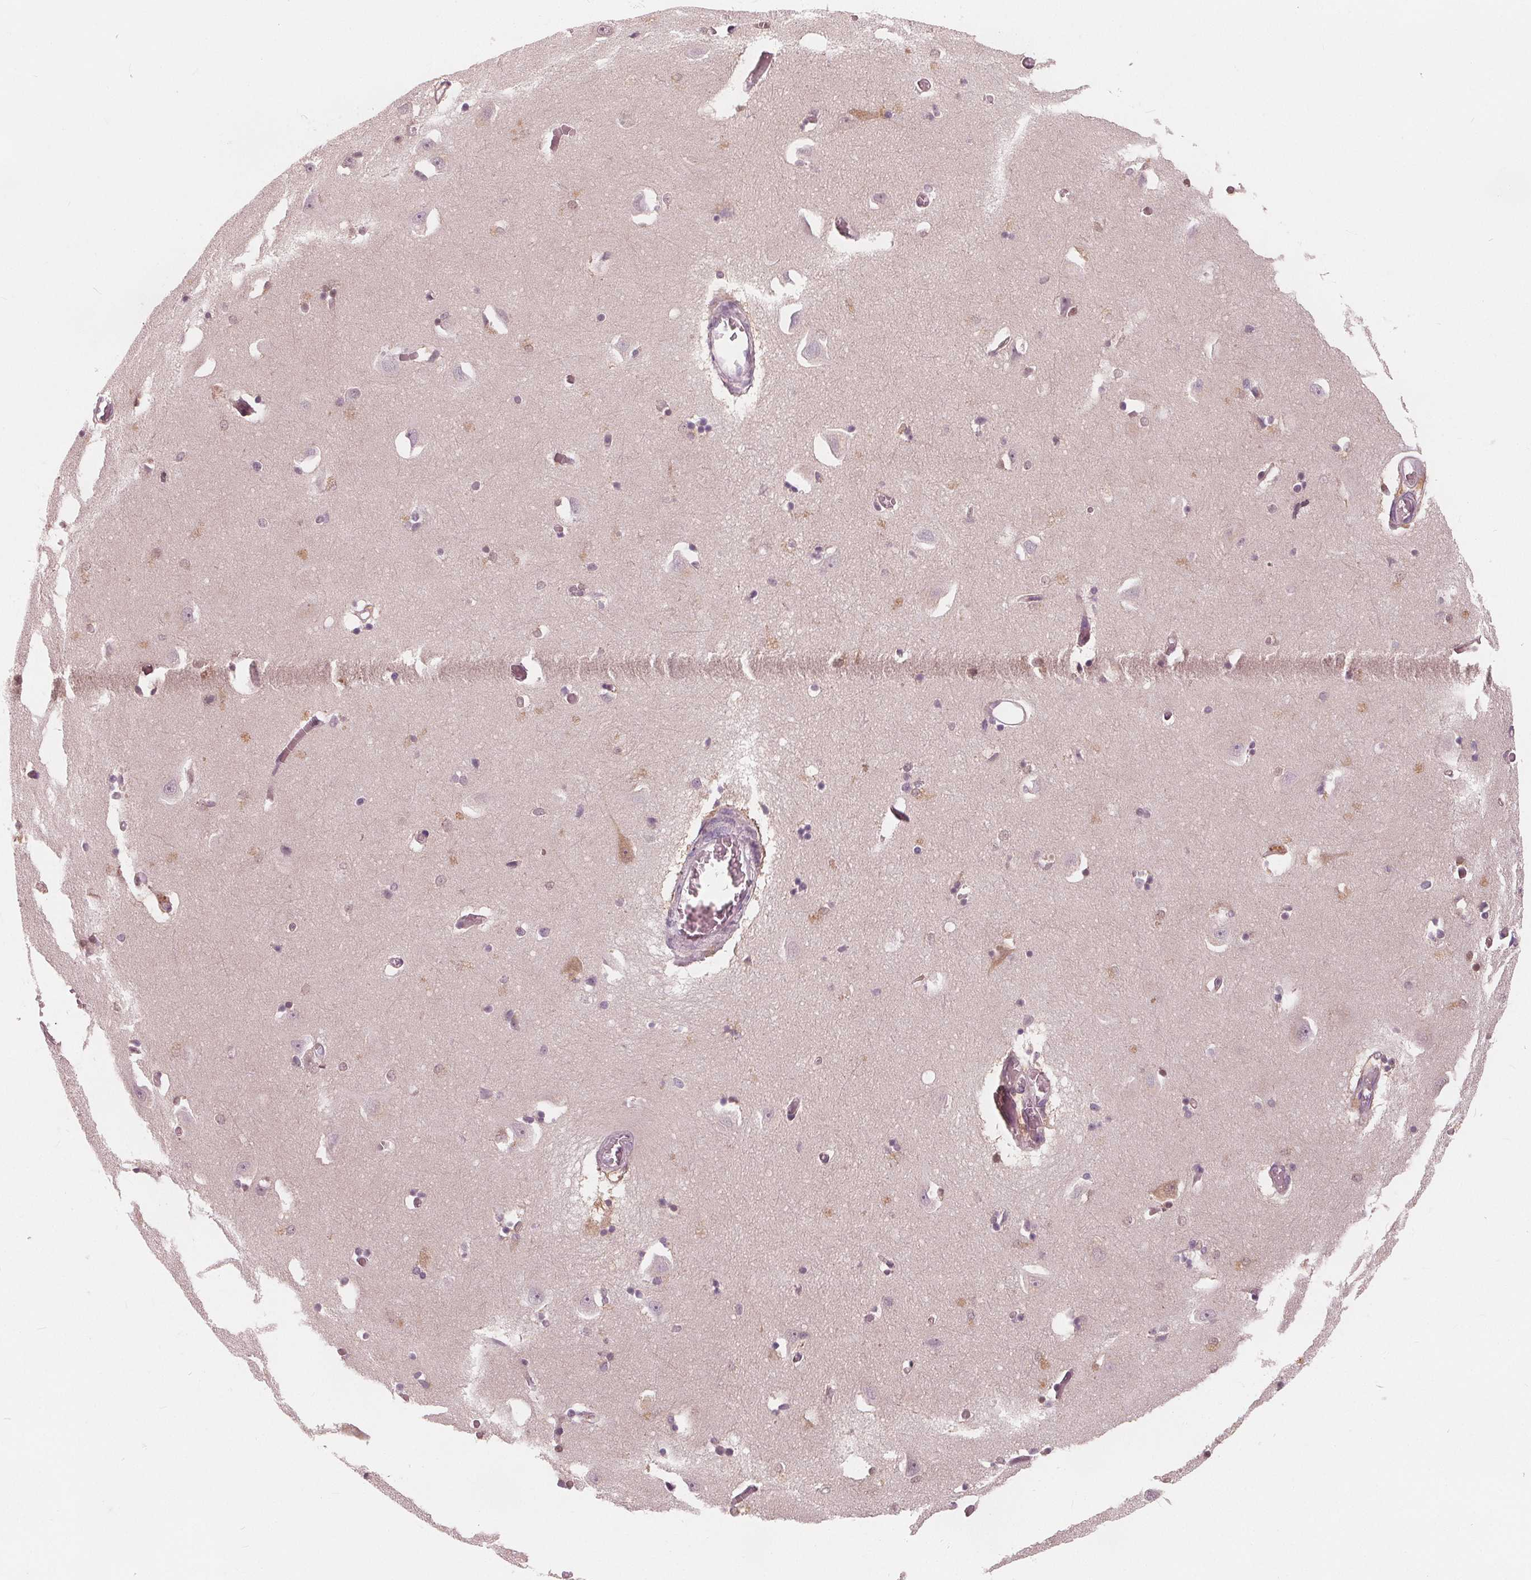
{"staining": {"intensity": "negative", "quantity": "none", "location": "none"}, "tissue": "caudate", "cell_type": "Glial cells", "image_type": "normal", "snomed": [{"axis": "morphology", "description": "Normal tissue, NOS"}, {"axis": "topography", "description": "Lateral ventricle wall"}, {"axis": "topography", "description": "Hippocampus"}], "caption": "High magnification brightfield microscopy of normal caudate stained with DAB (3,3'-diaminobenzidine) (brown) and counterstained with hematoxylin (blue): glial cells show no significant staining. (Brightfield microscopy of DAB IHC at high magnification).", "gene": "SAT2", "patient": {"sex": "female", "age": 63}}